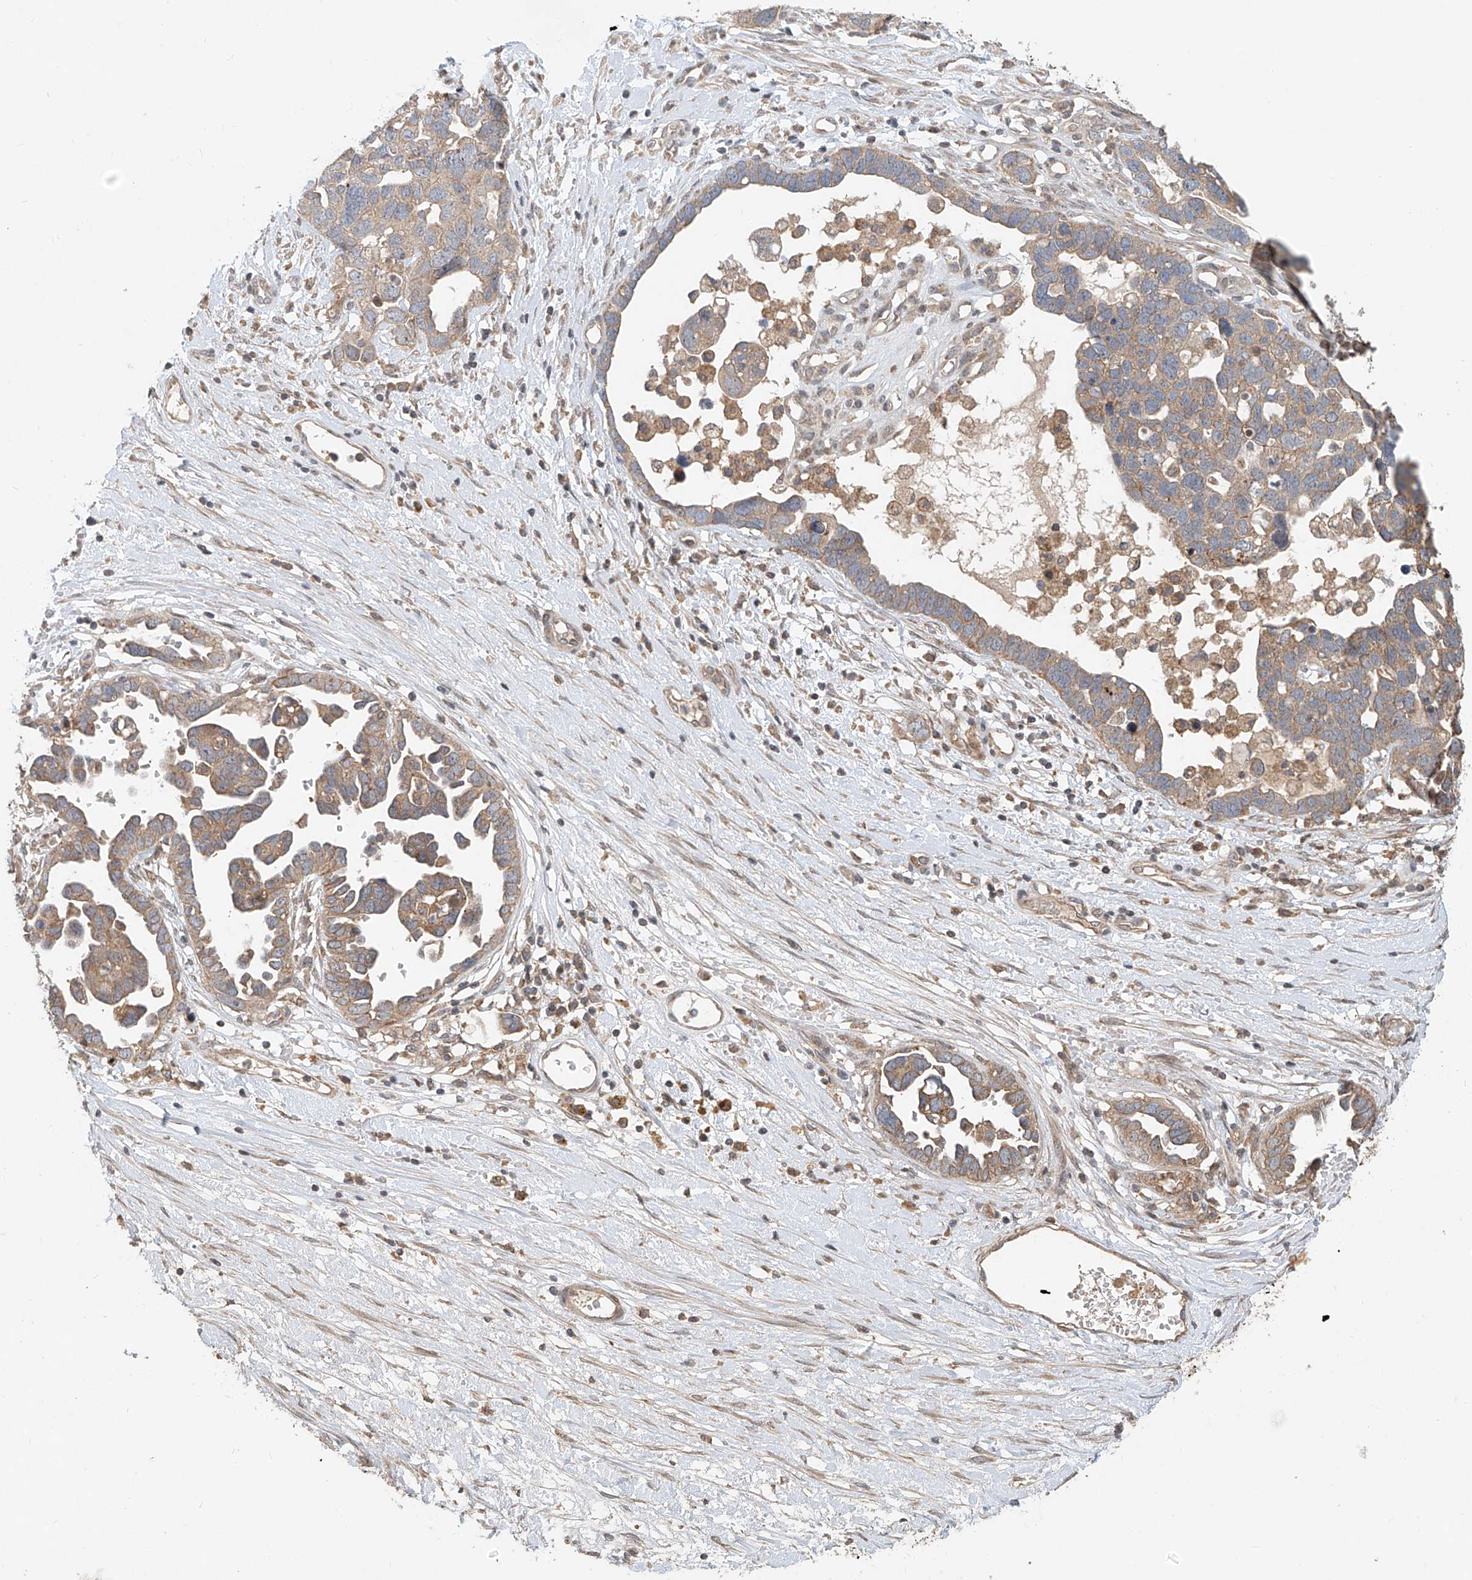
{"staining": {"intensity": "weak", "quantity": ">75%", "location": "cytoplasmic/membranous"}, "tissue": "ovarian cancer", "cell_type": "Tumor cells", "image_type": "cancer", "snomed": [{"axis": "morphology", "description": "Cystadenocarcinoma, serous, NOS"}, {"axis": "topography", "description": "Ovary"}], "caption": "Tumor cells display weak cytoplasmic/membranous expression in about >75% of cells in ovarian serous cystadenocarcinoma.", "gene": "TMEM61", "patient": {"sex": "female", "age": 54}}